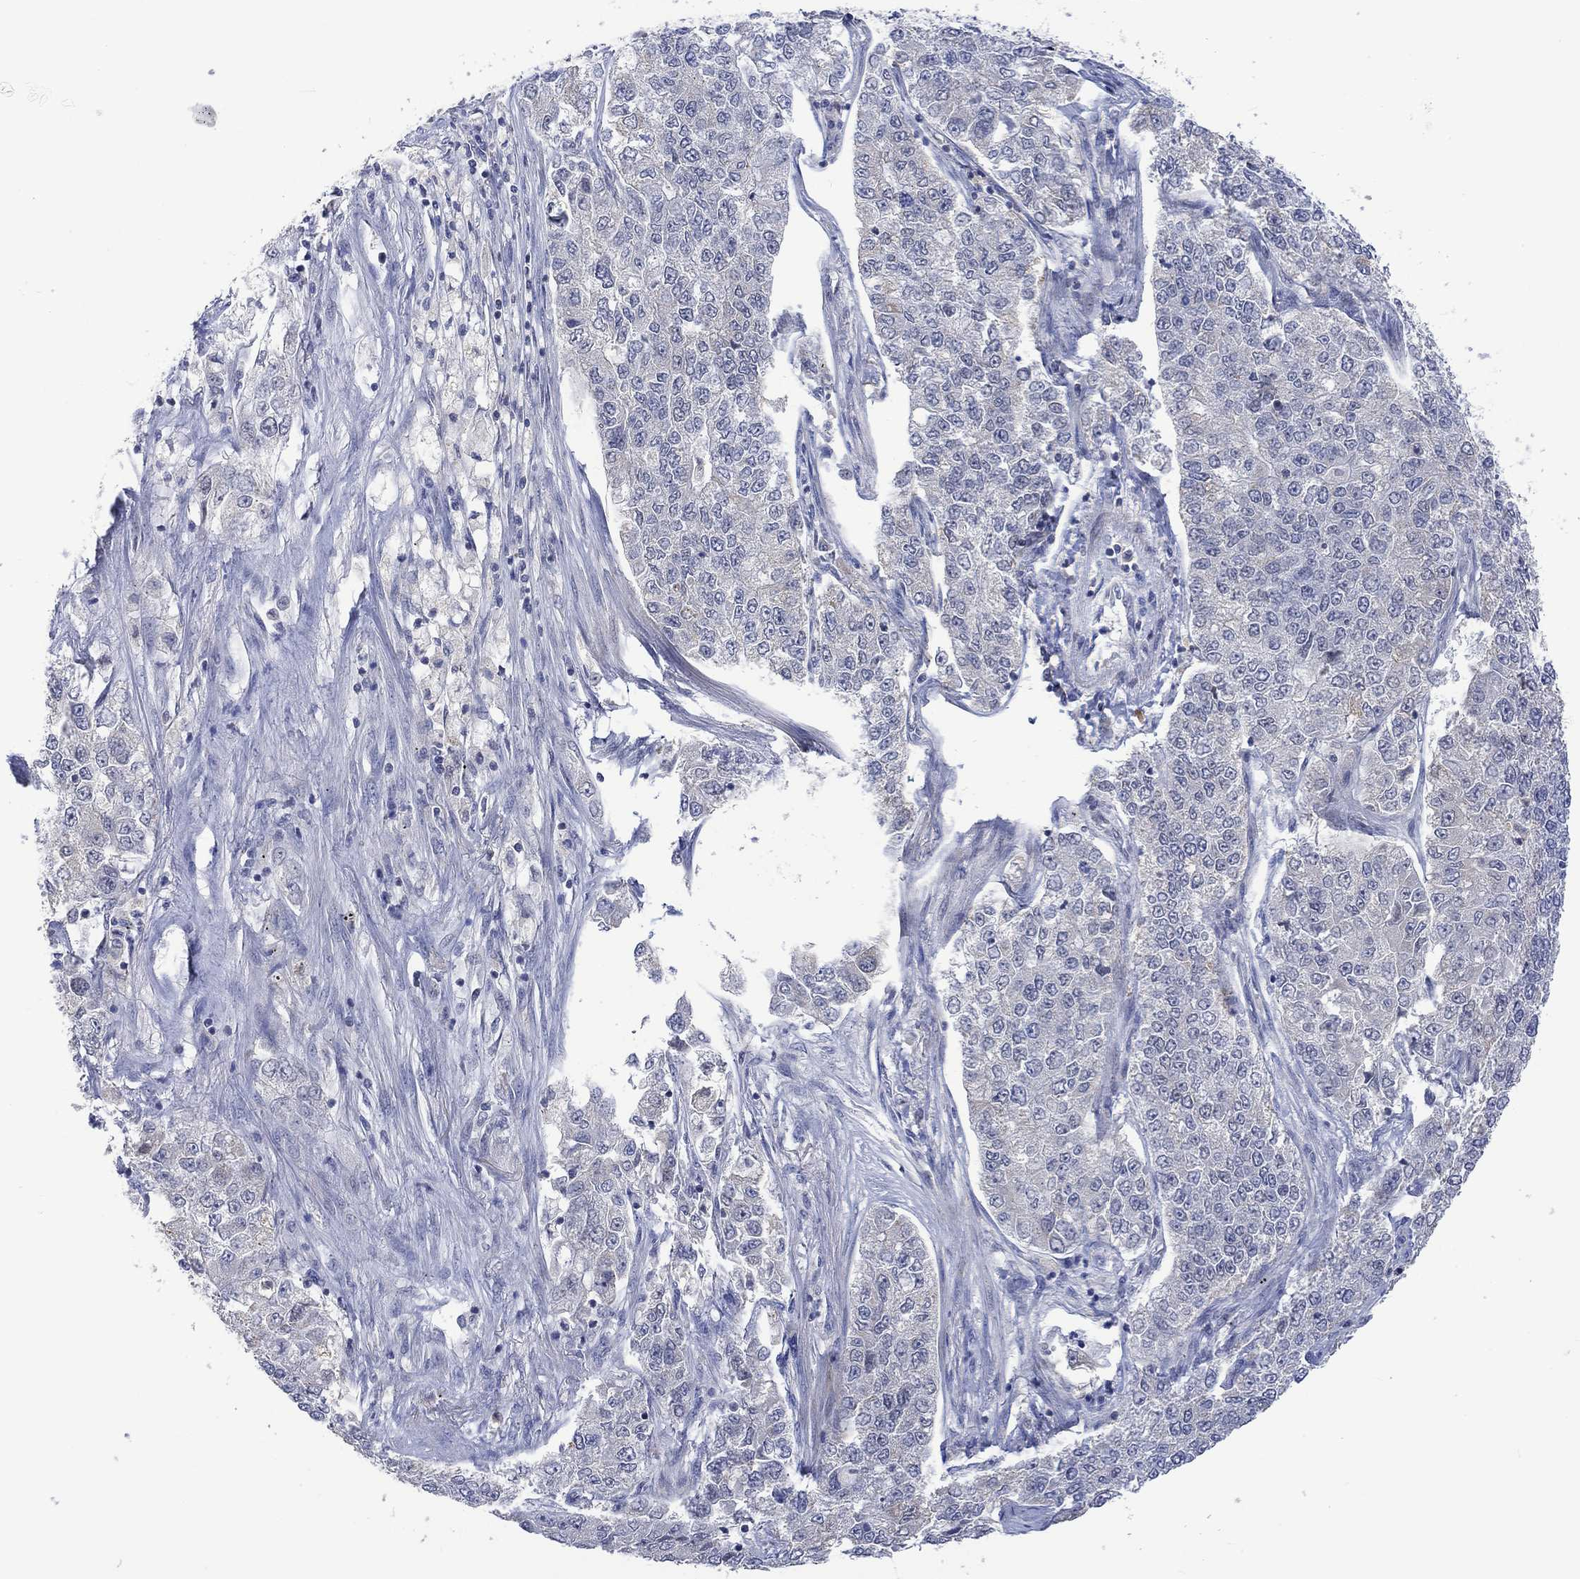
{"staining": {"intensity": "weak", "quantity": "<25%", "location": "cytoplasmic/membranous"}, "tissue": "lung cancer", "cell_type": "Tumor cells", "image_type": "cancer", "snomed": [{"axis": "morphology", "description": "Adenocarcinoma, NOS"}, {"axis": "topography", "description": "Lung"}], "caption": "Lung cancer stained for a protein using immunohistochemistry reveals no expression tumor cells.", "gene": "SLC48A1", "patient": {"sex": "male", "age": 49}}